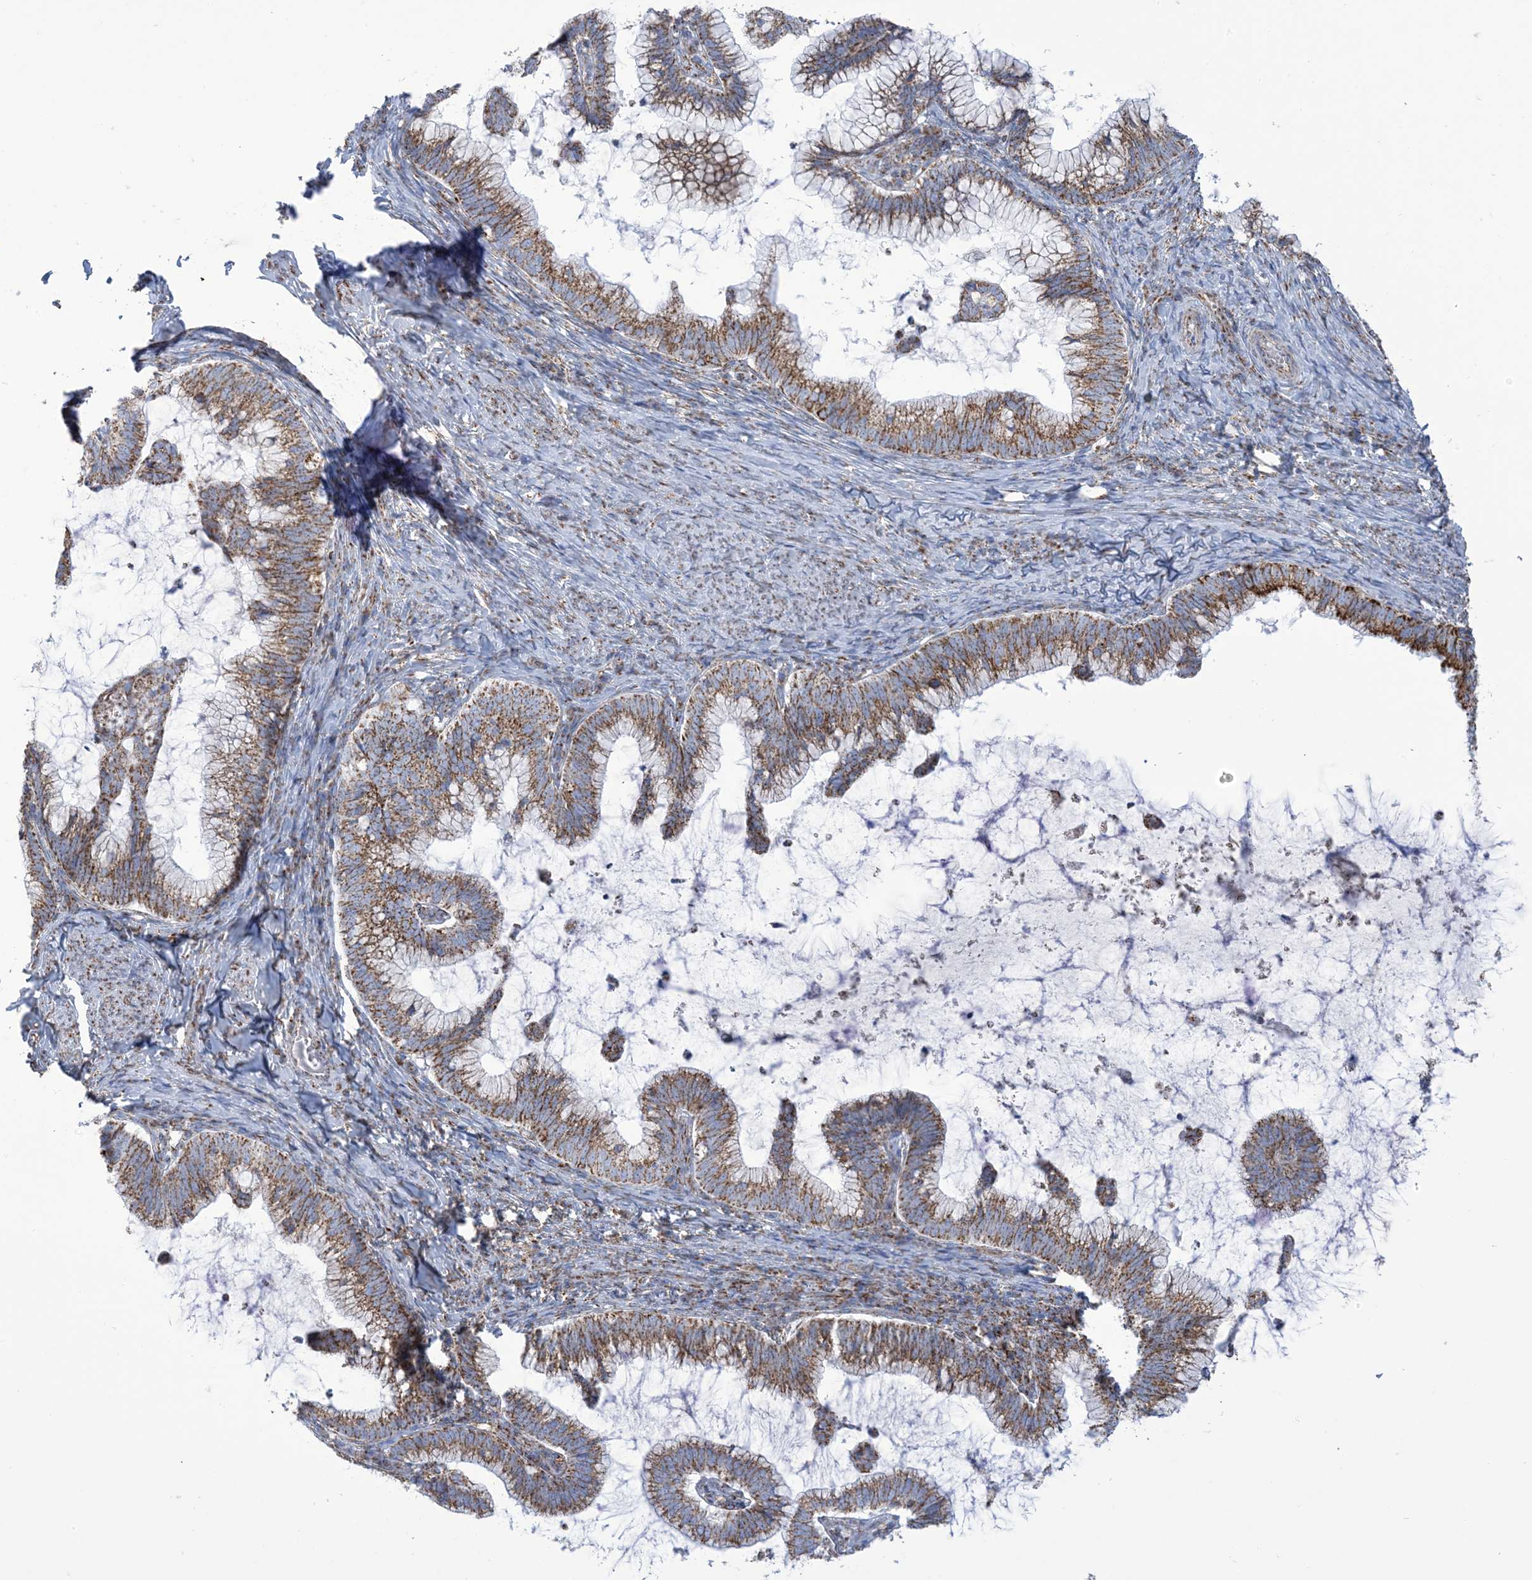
{"staining": {"intensity": "moderate", "quantity": ">75%", "location": "cytoplasmic/membranous"}, "tissue": "cervical cancer", "cell_type": "Tumor cells", "image_type": "cancer", "snomed": [{"axis": "morphology", "description": "Adenocarcinoma, NOS"}, {"axis": "topography", "description": "Cervix"}], "caption": "Immunohistochemistry micrograph of cervical cancer (adenocarcinoma) stained for a protein (brown), which demonstrates medium levels of moderate cytoplasmic/membranous expression in approximately >75% of tumor cells.", "gene": "SAMM50", "patient": {"sex": "female", "age": 36}}